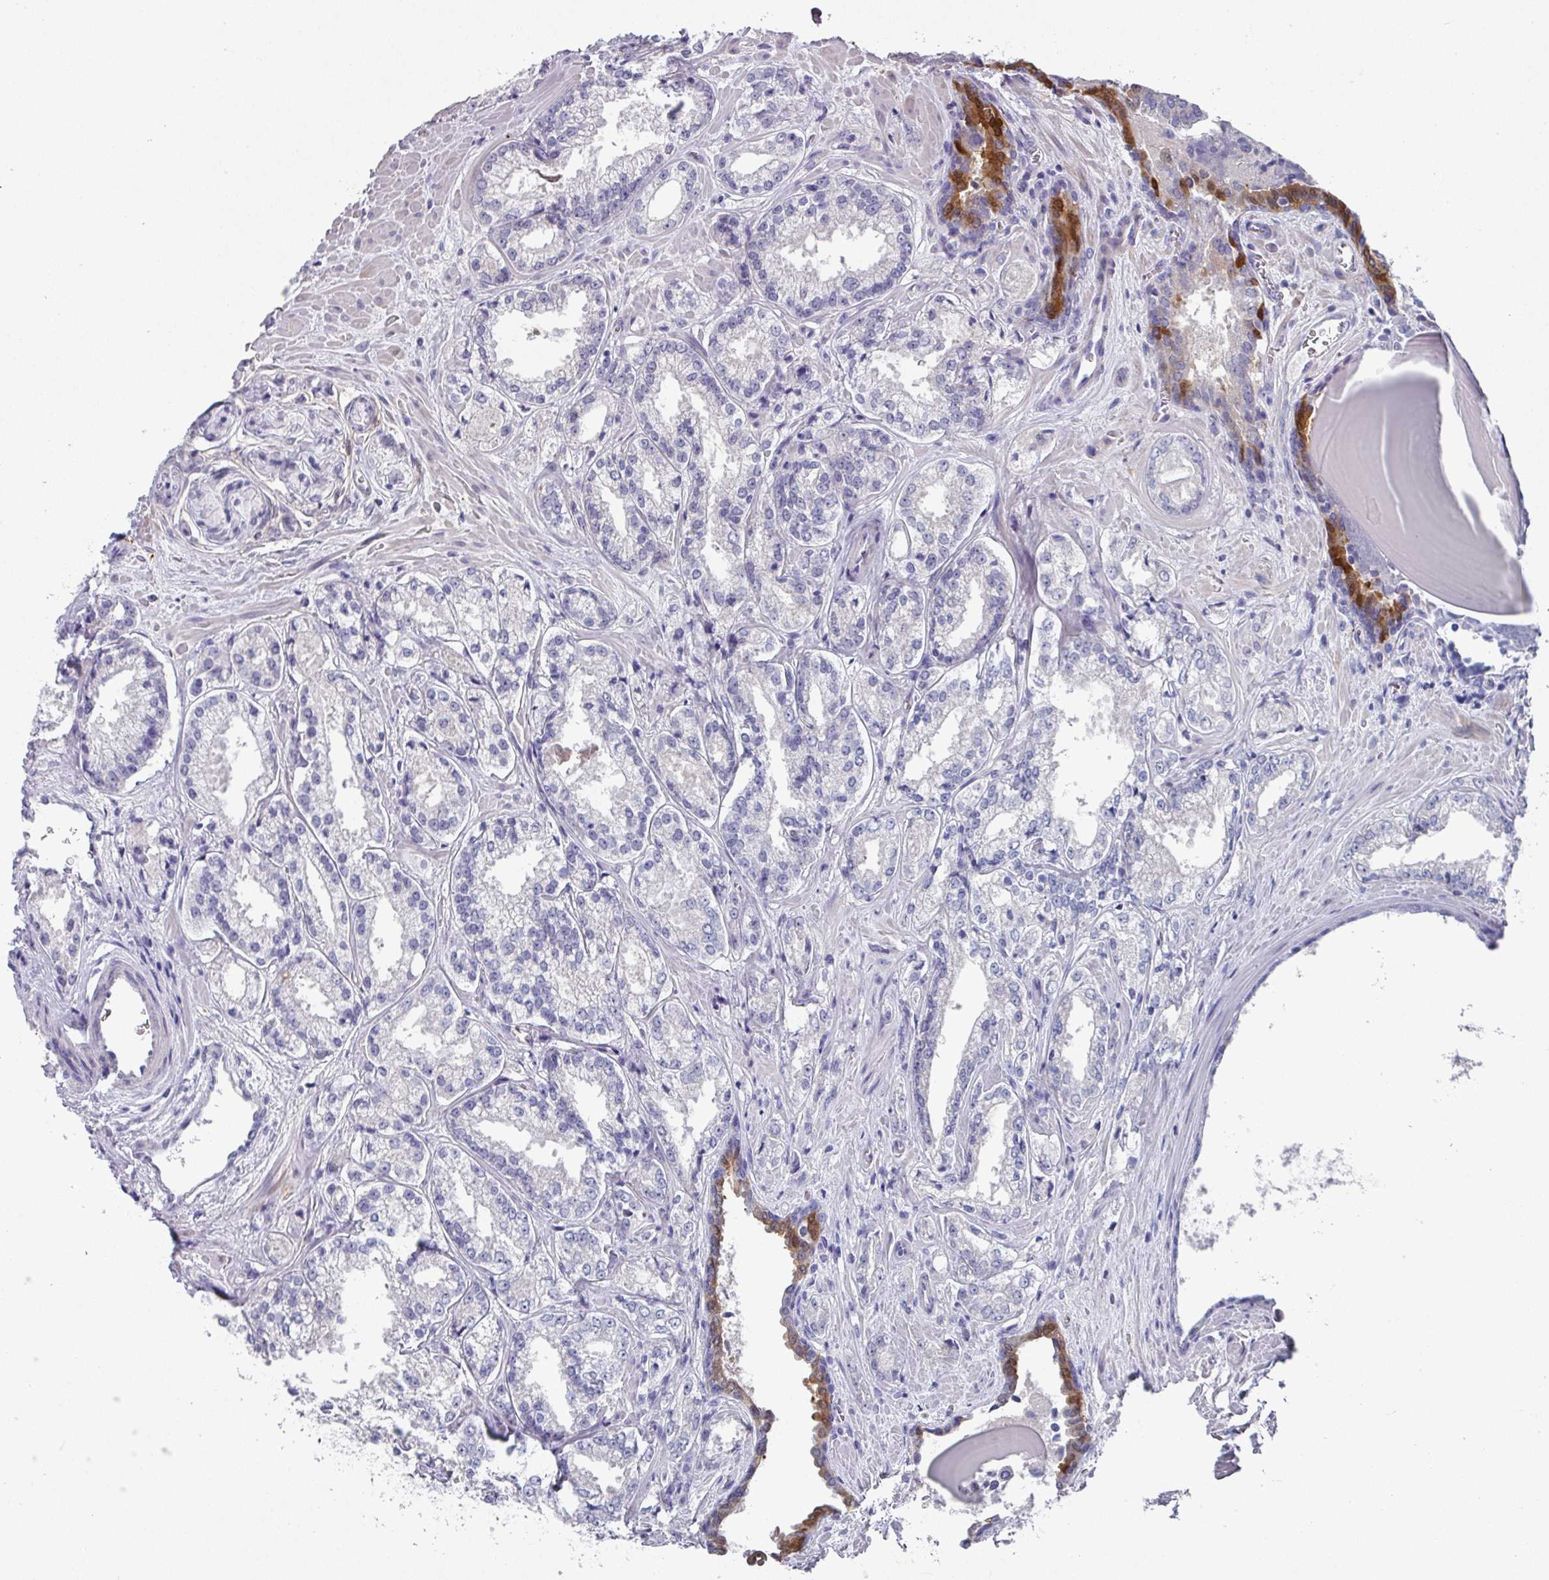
{"staining": {"intensity": "negative", "quantity": "none", "location": "none"}, "tissue": "prostate cancer", "cell_type": "Tumor cells", "image_type": "cancer", "snomed": [{"axis": "morphology", "description": "Adenocarcinoma, Low grade"}, {"axis": "topography", "description": "Prostate"}], "caption": "An immunohistochemistry (IHC) histopathology image of low-grade adenocarcinoma (prostate) is shown. There is no staining in tumor cells of low-grade adenocarcinoma (prostate). Nuclei are stained in blue.", "gene": "DEFB115", "patient": {"sex": "male", "age": 47}}